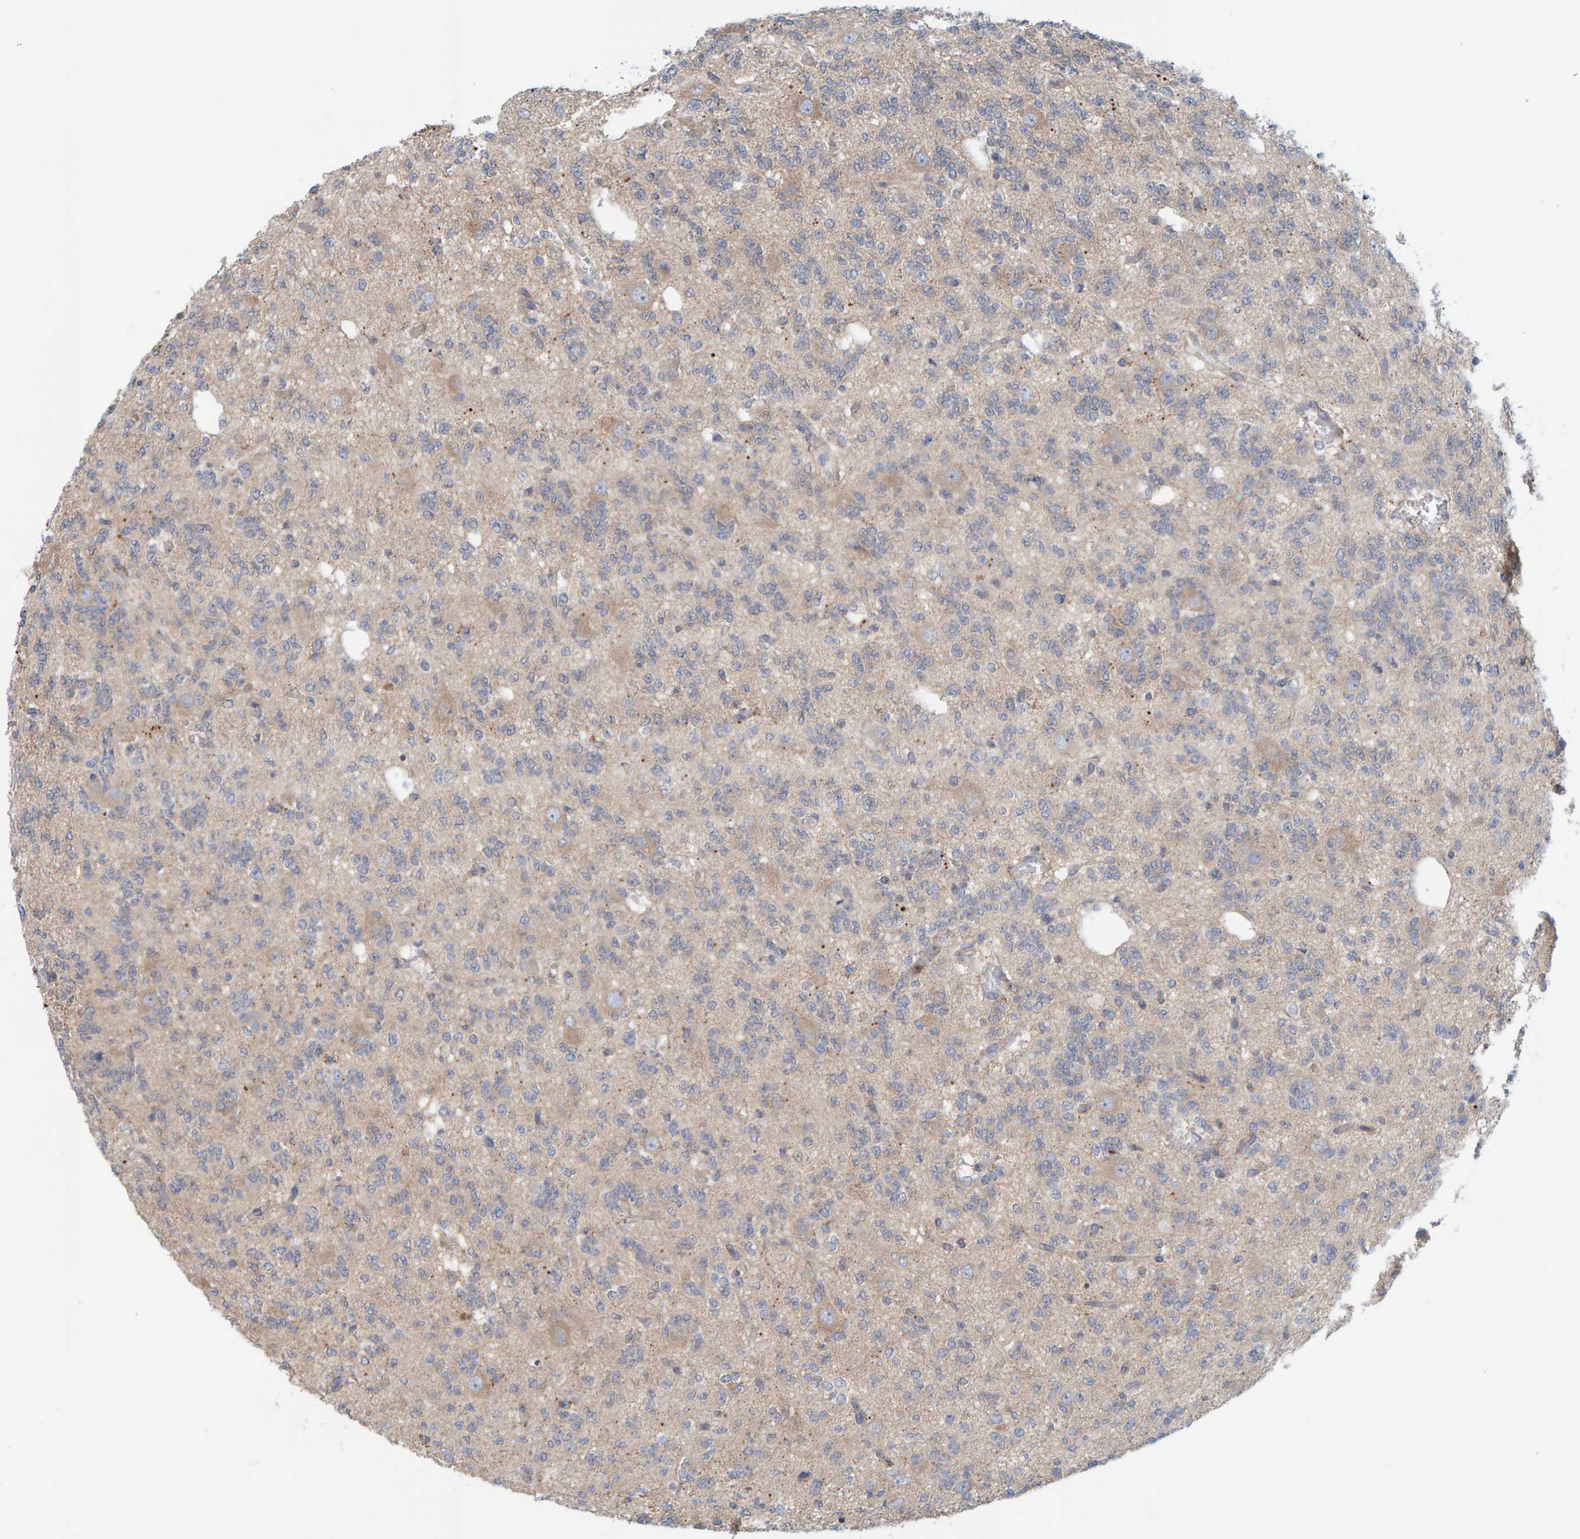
{"staining": {"intensity": "weak", "quantity": "<25%", "location": "cytoplasmic/membranous"}, "tissue": "glioma", "cell_type": "Tumor cells", "image_type": "cancer", "snomed": [{"axis": "morphology", "description": "Glioma, malignant, Low grade"}, {"axis": "topography", "description": "Brain"}], "caption": "Tumor cells show no significant staining in glioma. Nuclei are stained in blue.", "gene": "TATDN1", "patient": {"sex": "male", "age": 38}}